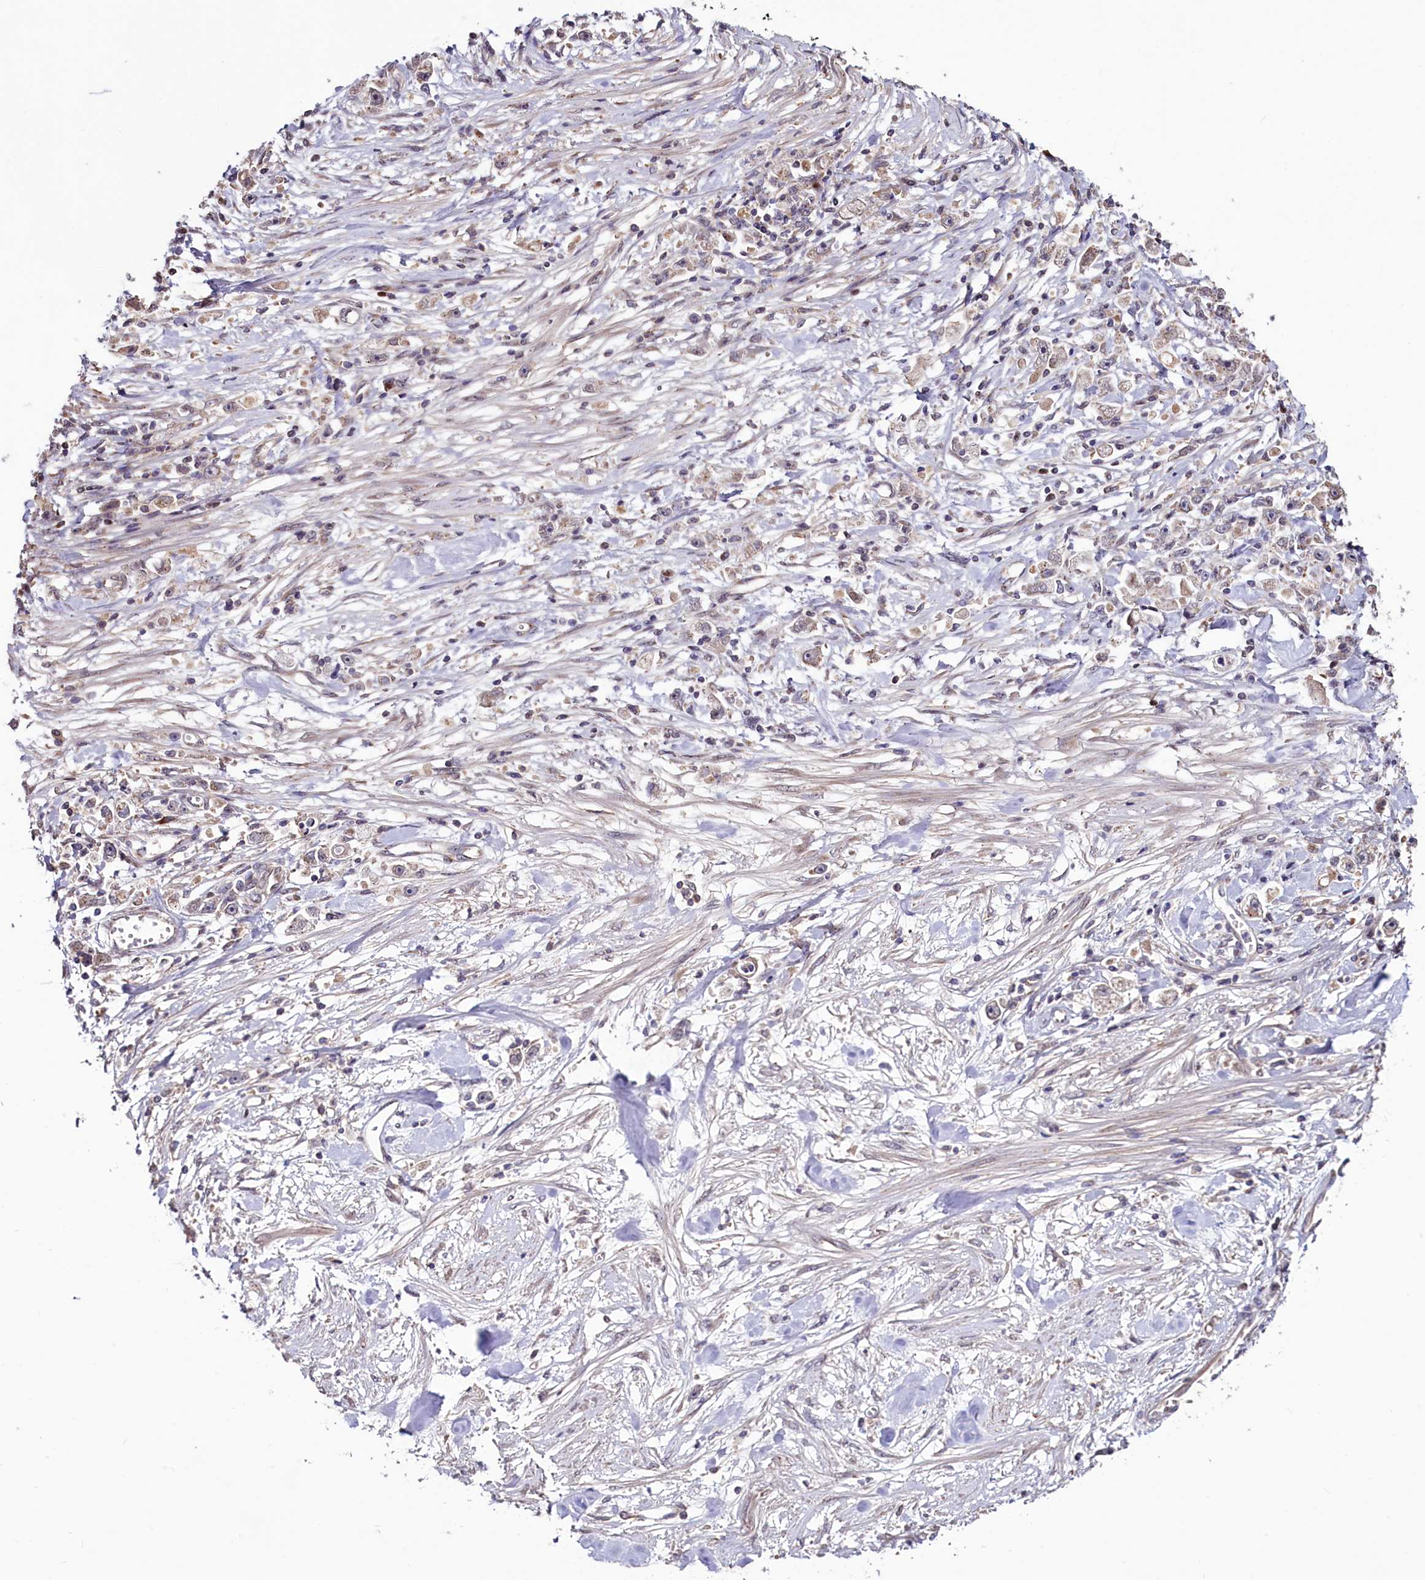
{"staining": {"intensity": "weak", "quantity": ">75%", "location": "cytoplasmic/membranous"}, "tissue": "stomach cancer", "cell_type": "Tumor cells", "image_type": "cancer", "snomed": [{"axis": "morphology", "description": "Adenocarcinoma, NOS"}, {"axis": "topography", "description": "Stomach"}], "caption": "Protein analysis of stomach cancer (adenocarcinoma) tissue shows weak cytoplasmic/membranous expression in about >75% of tumor cells.", "gene": "SEC24C", "patient": {"sex": "female", "age": 59}}